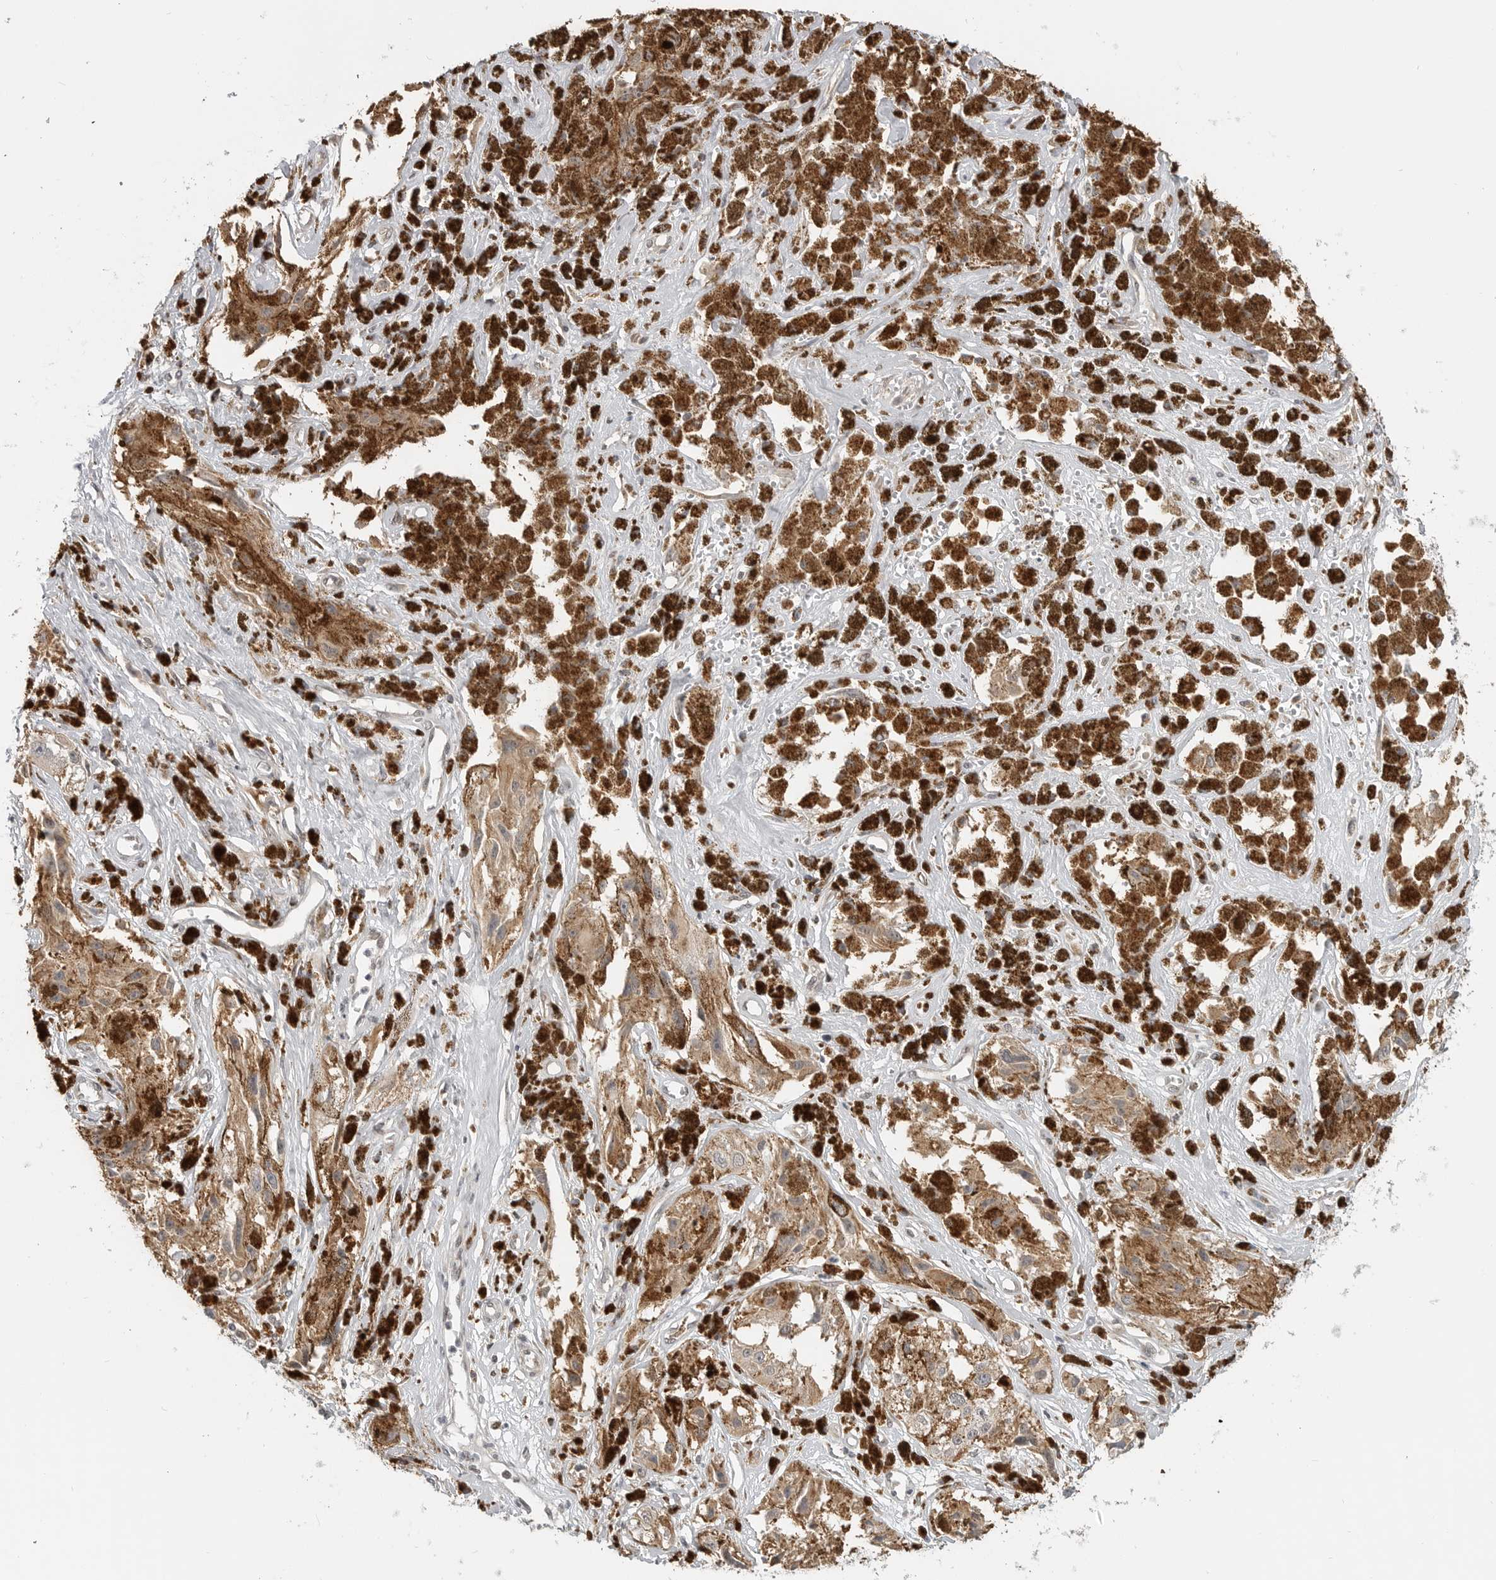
{"staining": {"intensity": "weak", "quantity": ">75%", "location": "cytoplasmic/membranous"}, "tissue": "melanoma", "cell_type": "Tumor cells", "image_type": "cancer", "snomed": [{"axis": "morphology", "description": "Malignant melanoma, NOS"}, {"axis": "topography", "description": "Skin"}], "caption": "This photomicrograph reveals immunohistochemistry (IHC) staining of melanoma, with low weak cytoplasmic/membranous staining in about >75% of tumor cells.", "gene": "CEP295NL", "patient": {"sex": "male", "age": 88}}